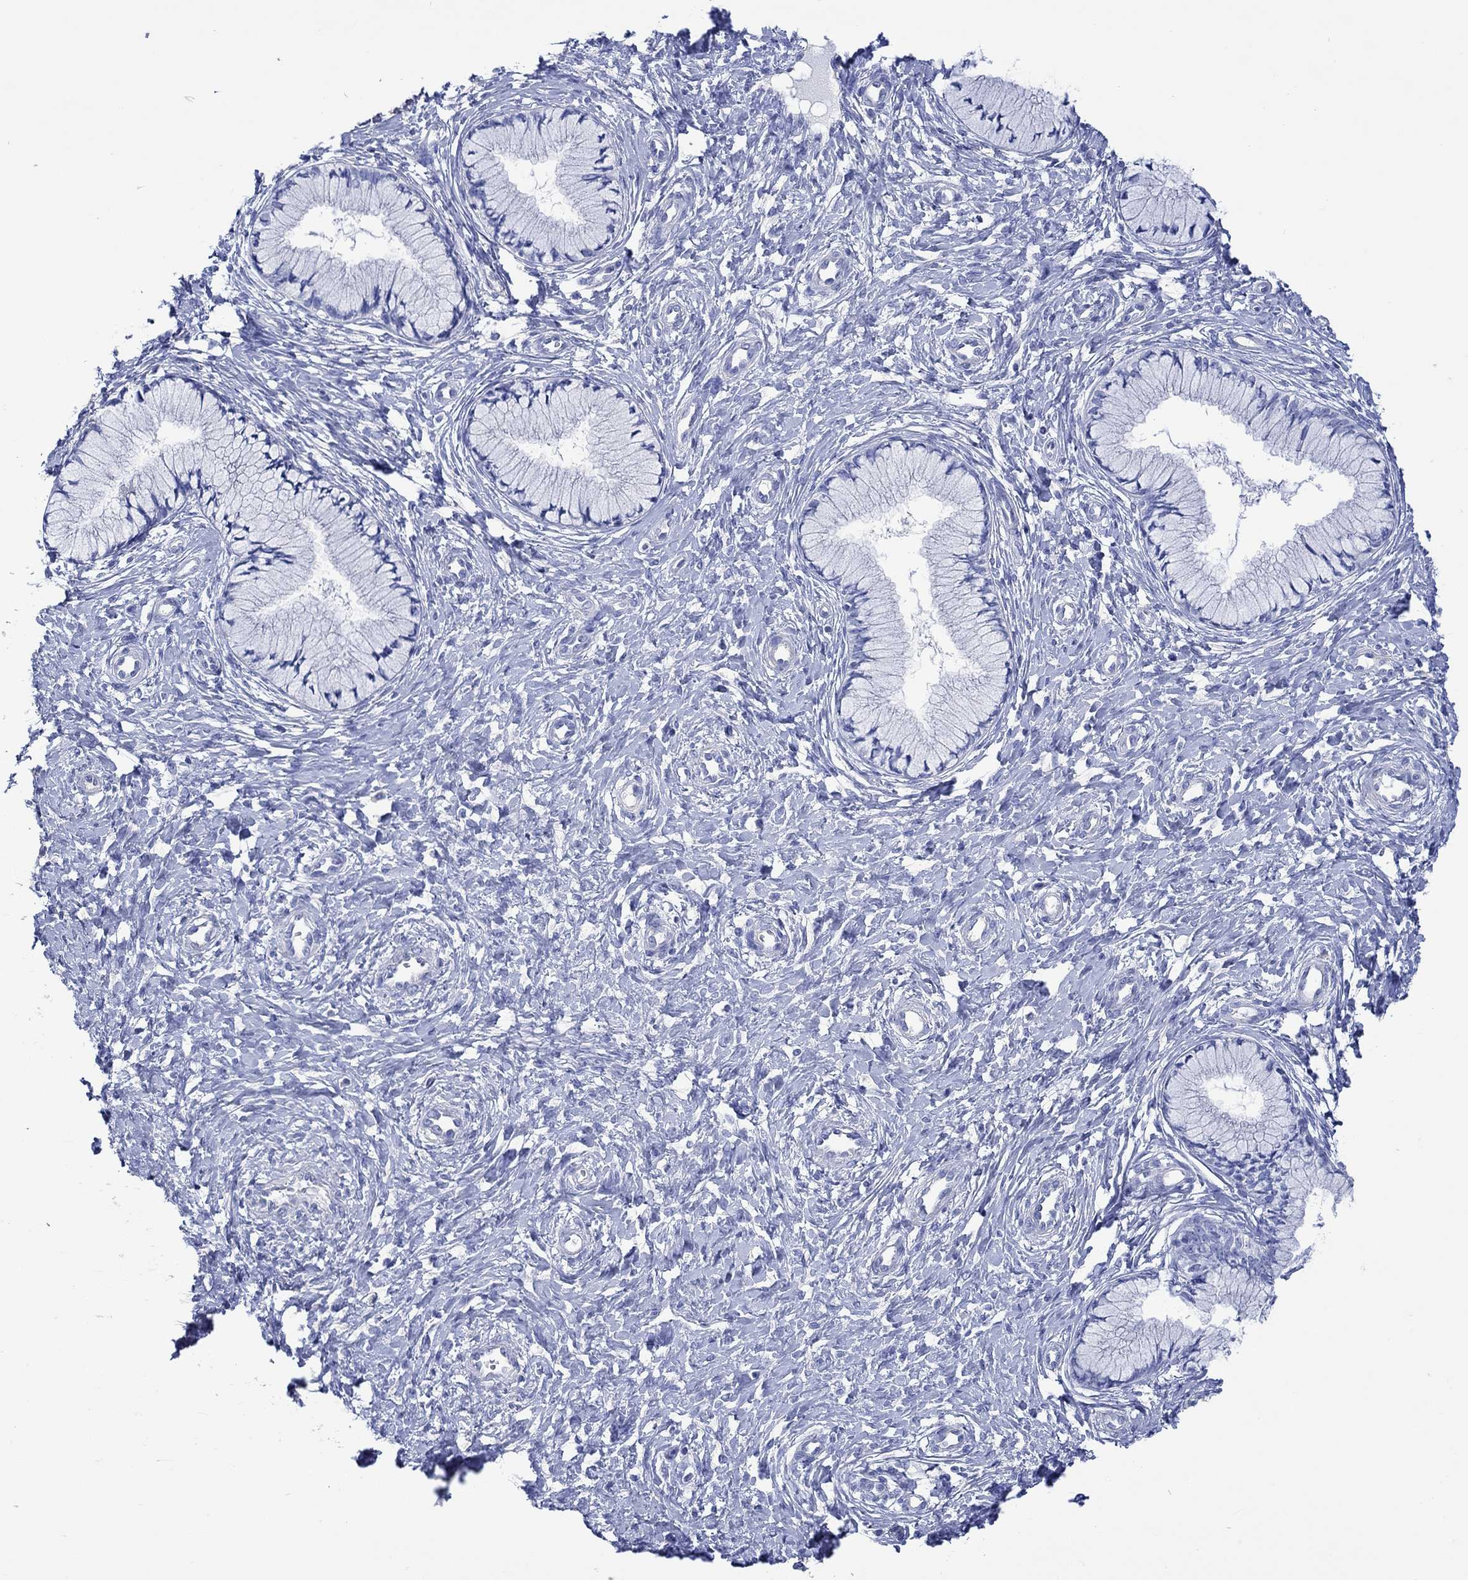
{"staining": {"intensity": "negative", "quantity": "none", "location": "none"}, "tissue": "cervix", "cell_type": "Glandular cells", "image_type": "normal", "snomed": [{"axis": "morphology", "description": "Normal tissue, NOS"}, {"axis": "topography", "description": "Cervix"}], "caption": "This photomicrograph is of normal cervix stained with IHC to label a protein in brown with the nuclei are counter-stained blue. There is no expression in glandular cells.", "gene": "CPLX1", "patient": {"sex": "female", "age": 37}}